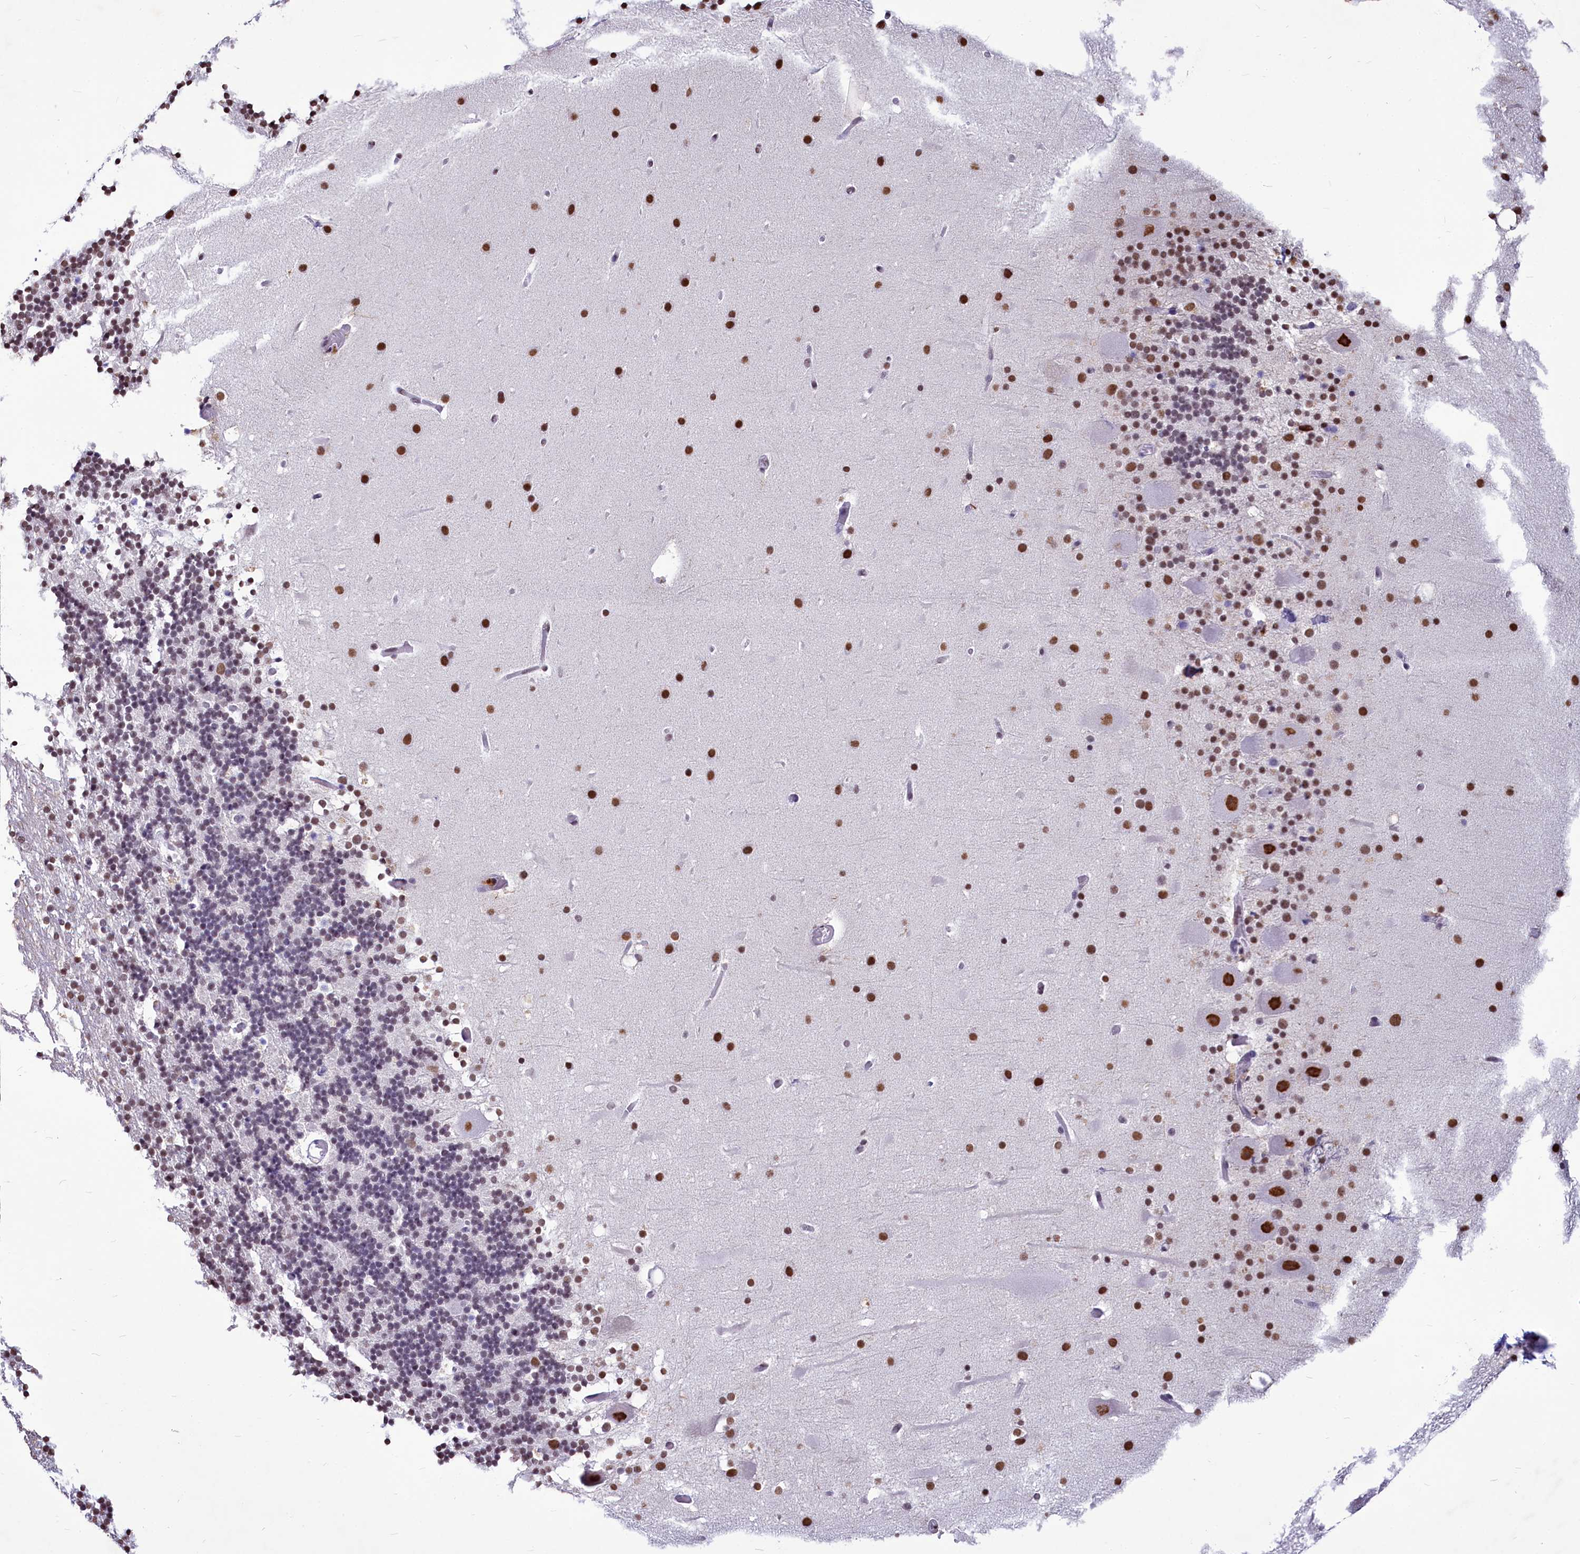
{"staining": {"intensity": "weak", "quantity": "25%-75%", "location": "nuclear"}, "tissue": "cerebellum", "cell_type": "Cells in granular layer", "image_type": "normal", "snomed": [{"axis": "morphology", "description": "Normal tissue, NOS"}, {"axis": "topography", "description": "Cerebellum"}], "caption": "Cells in granular layer exhibit low levels of weak nuclear positivity in about 25%-75% of cells in benign cerebellum. The staining is performed using DAB brown chromogen to label protein expression. The nuclei are counter-stained blue using hematoxylin.", "gene": "PARPBP", "patient": {"sex": "male", "age": 57}}